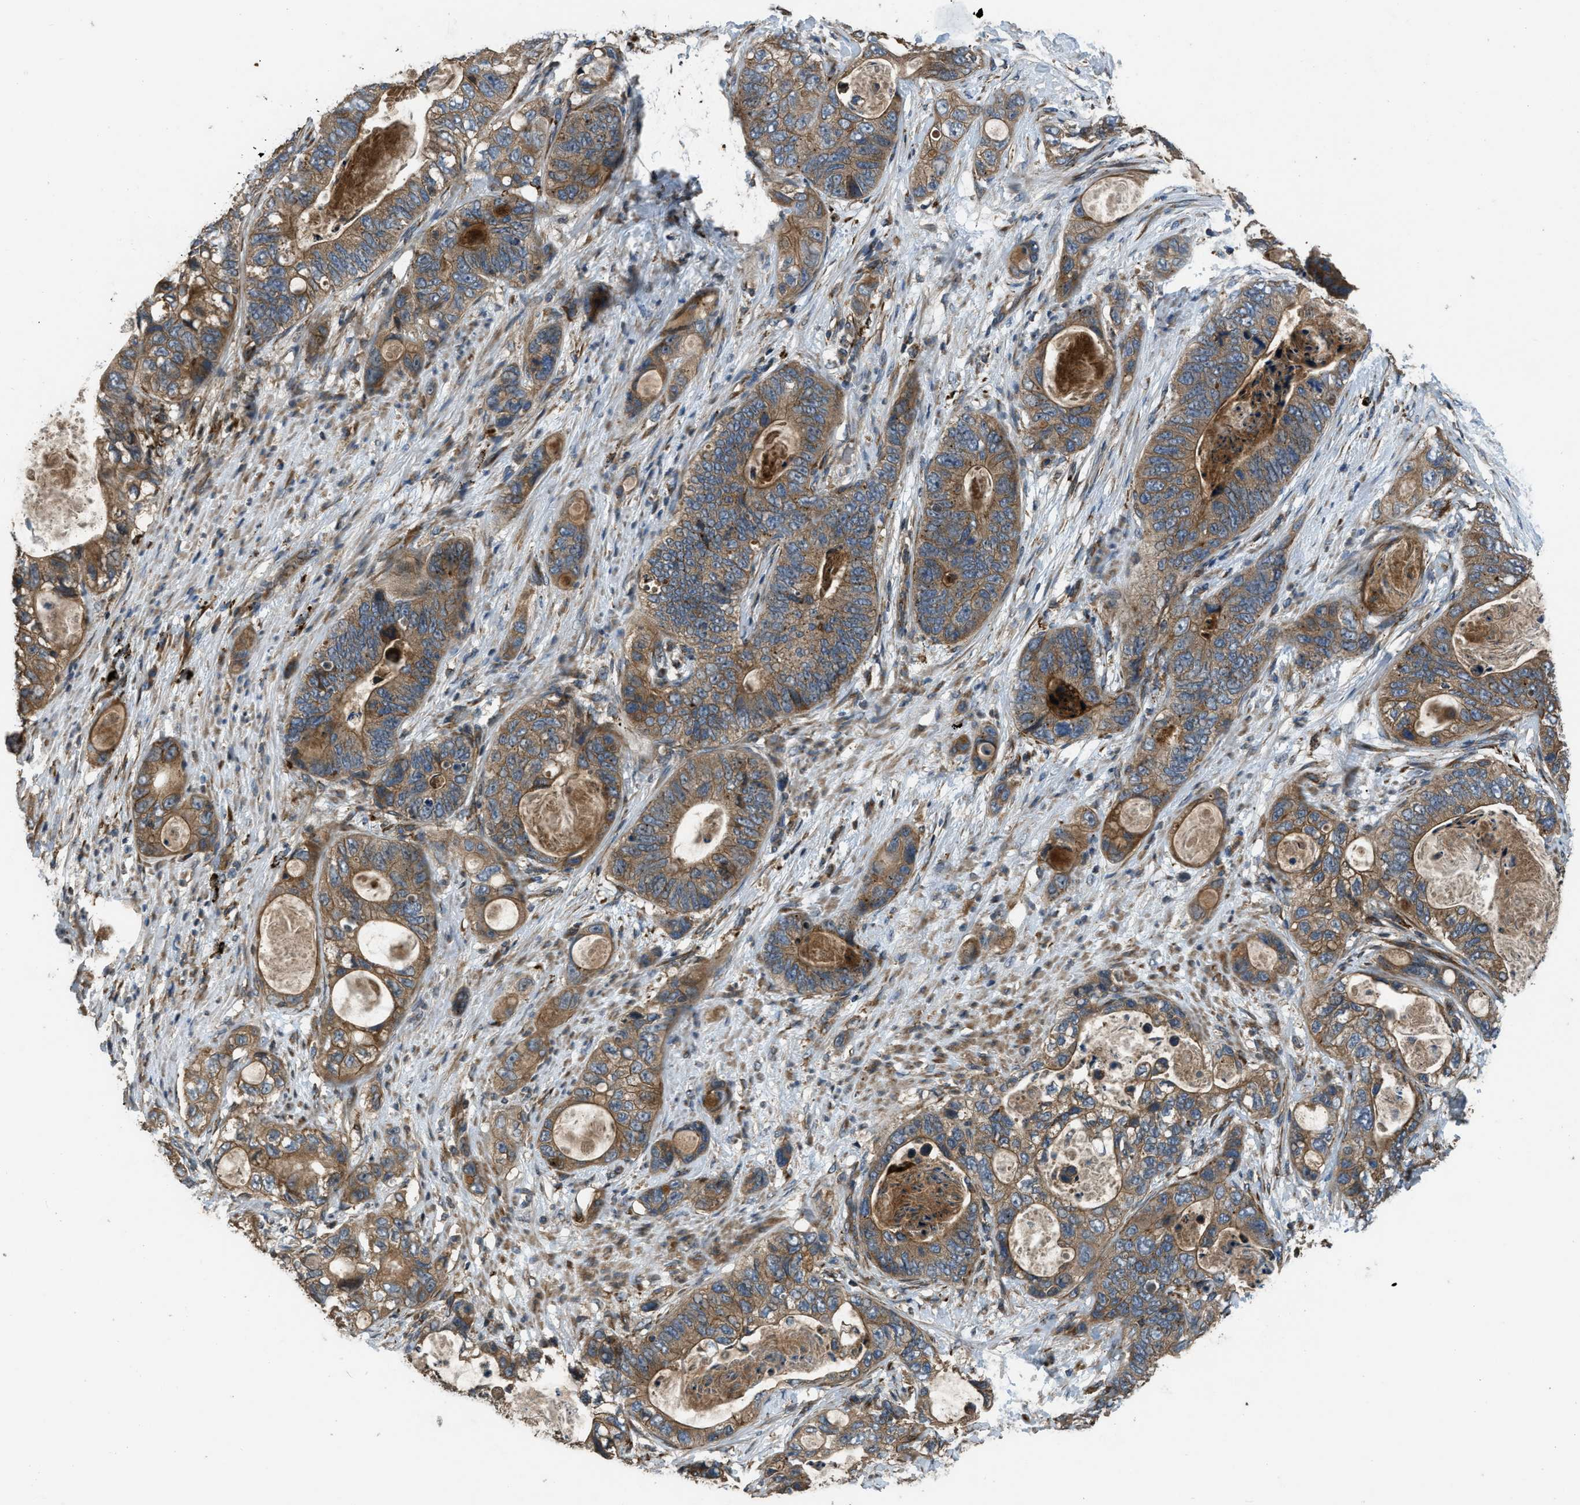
{"staining": {"intensity": "moderate", "quantity": ">75%", "location": "cytoplasmic/membranous"}, "tissue": "stomach cancer", "cell_type": "Tumor cells", "image_type": "cancer", "snomed": [{"axis": "morphology", "description": "Normal tissue, NOS"}, {"axis": "morphology", "description": "Adenocarcinoma, NOS"}, {"axis": "topography", "description": "Stomach"}], "caption": "Protein staining displays moderate cytoplasmic/membranous staining in about >75% of tumor cells in stomach adenocarcinoma.", "gene": "GGH", "patient": {"sex": "female", "age": 89}}